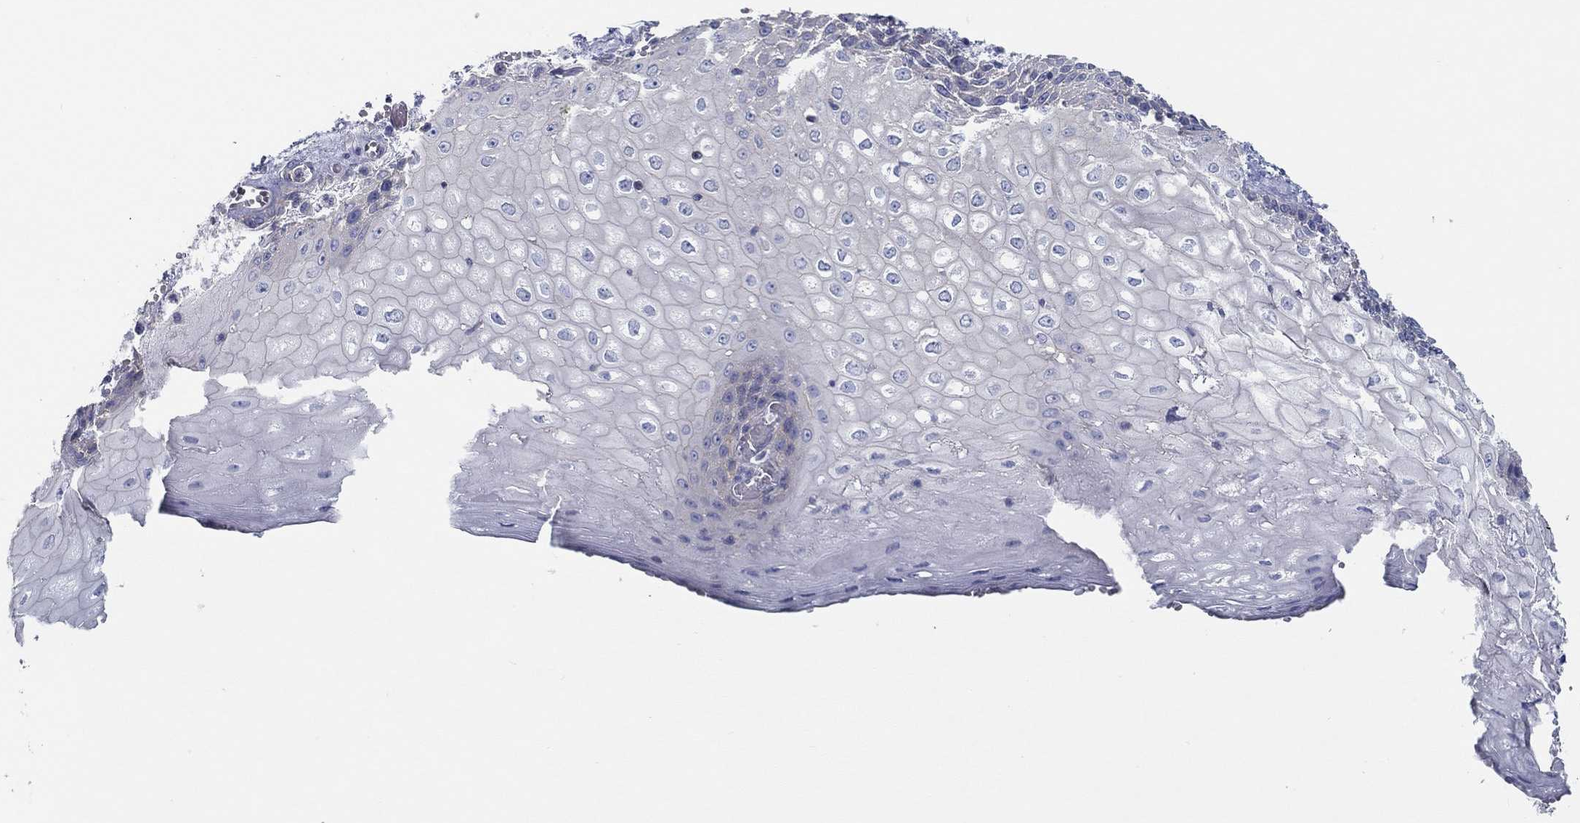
{"staining": {"intensity": "negative", "quantity": "none", "location": "none"}, "tissue": "esophagus", "cell_type": "Squamous epithelial cells", "image_type": "normal", "snomed": [{"axis": "morphology", "description": "Normal tissue, NOS"}, {"axis": "topography", "description": "Esophagus"}], "caption": "The image demonstrates no staining of squamous epithelial cells in normal esophagus.", "gene": "BBOF1", "patient": {"sex": "male", "age": 58}}